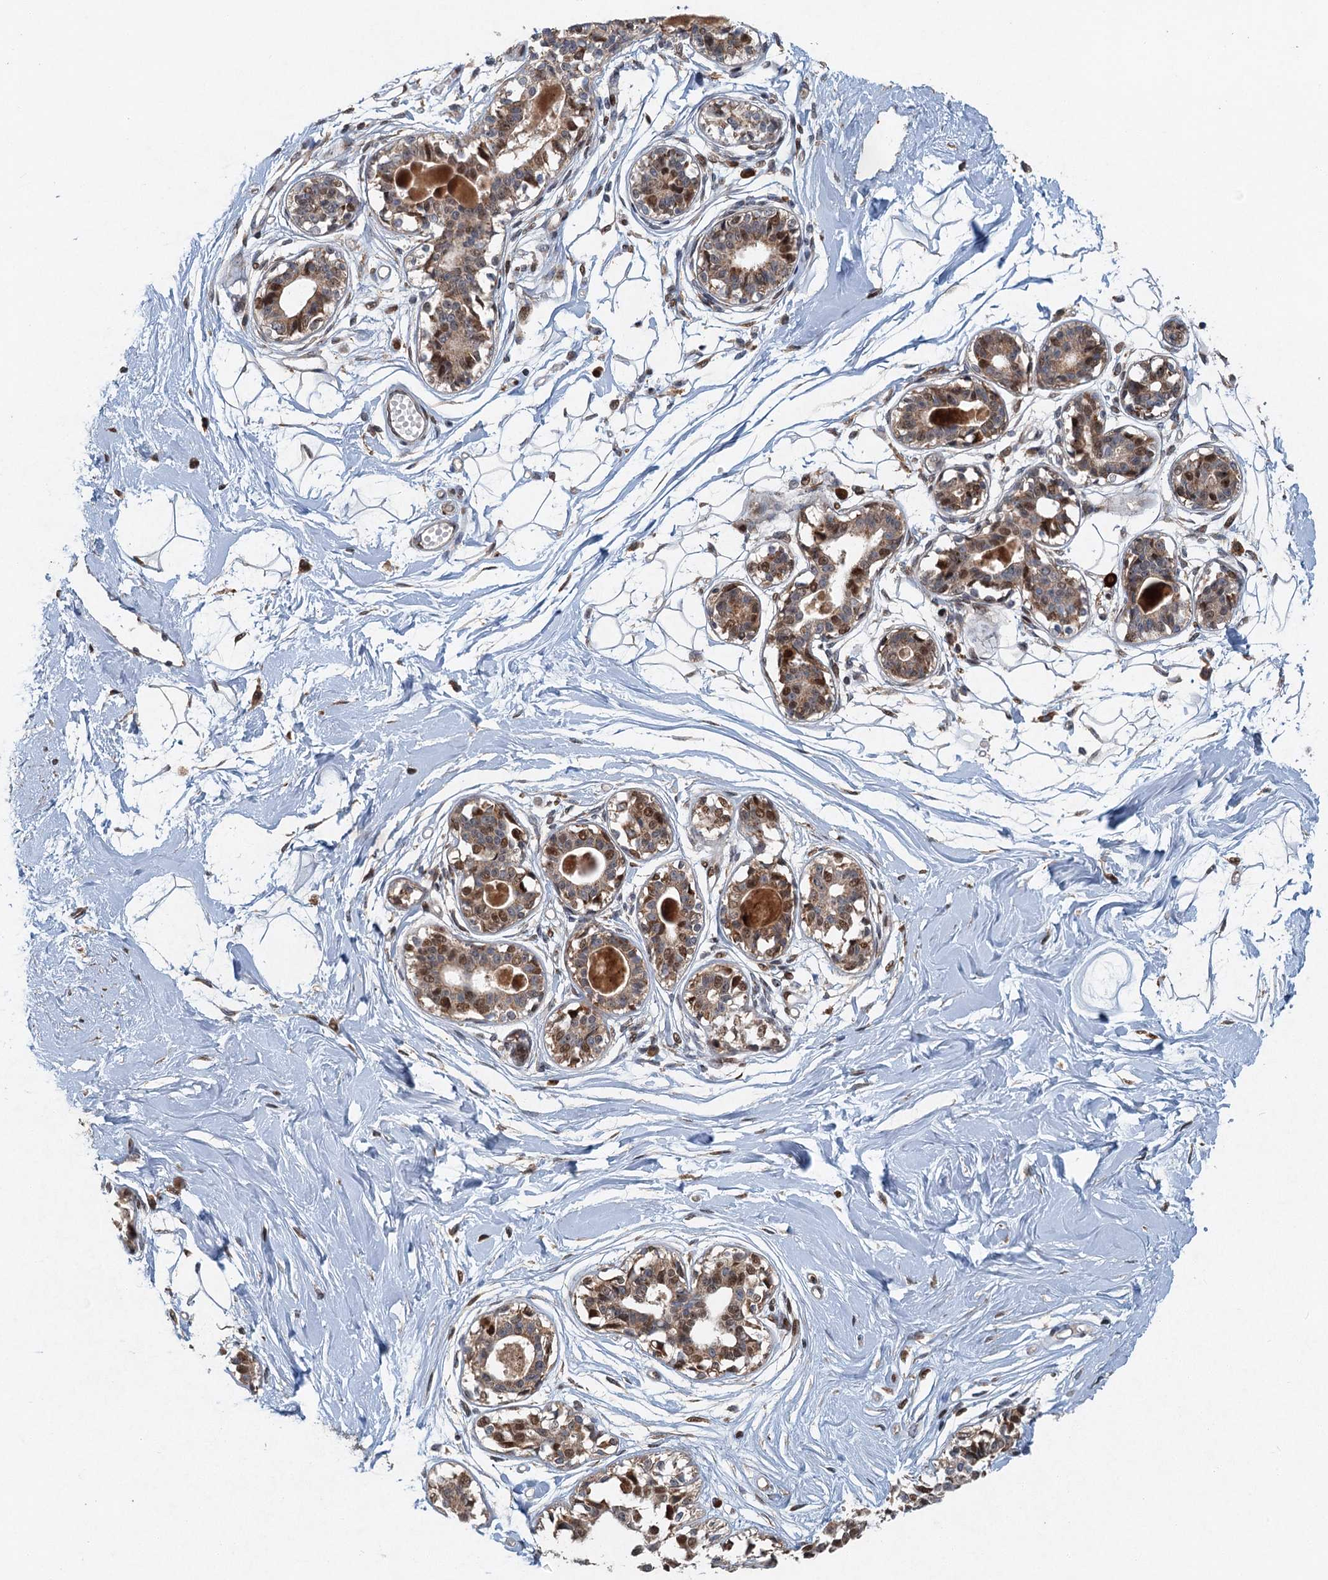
{"staining": {"intensity": "strong", "quantity": ">75%", "location": "cytoplasmic/membranous,nuclear"}, "tissue": "breast", "cell_type": "Adipocytes", "image_type": "normal", "snomed": [{"axis": "morphology", "description": "Normal tissue, NOS"}, {"axis": "topography", "description": "Breast"}], "caption": "Normal breast was stained to show a protein in brown. There is high levels of strong cytoplasmic/membranous,nuclear staining in approximately >75% of adipocytes.", "gene": "SRPX2", "patient": {"sex": "female", "age": 45}}